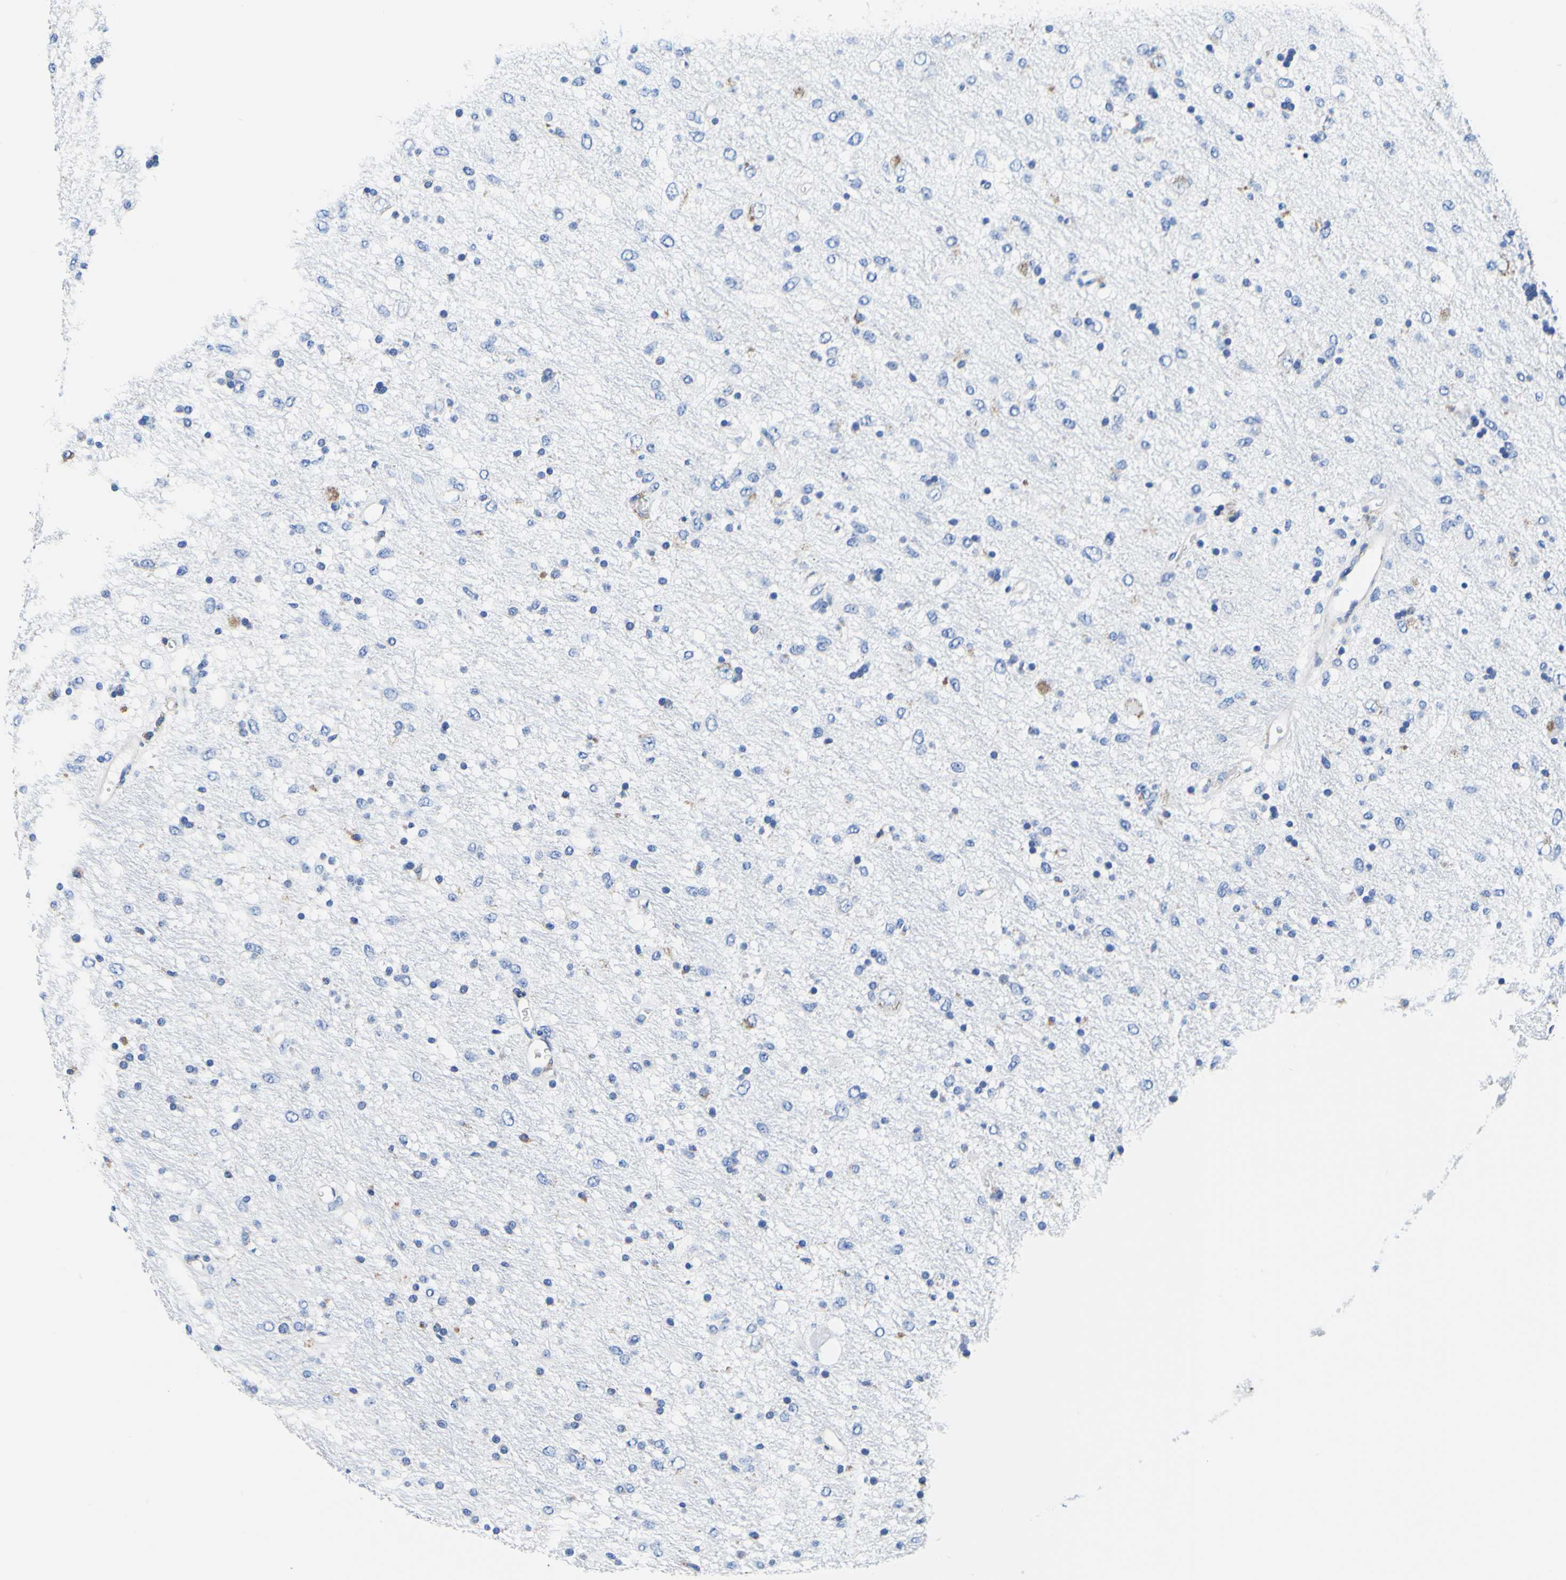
{"staining": {"intensity": "negative", "quantity": "none", "location": "none"}, "tissue": "glioma", "cell_type": "Tumor cells", "image_type": "cancer", "snomed": [{"axis": "morphology", "description": "Glioma, malignant, Low grade"}, {"axis": "topography", "description": "Brain"}], "caption": "IHC of human glioma demonstrates no positivity in tumor cells.", "gene": "P4HB", "patient": {"sex": "male", "age": 77}}